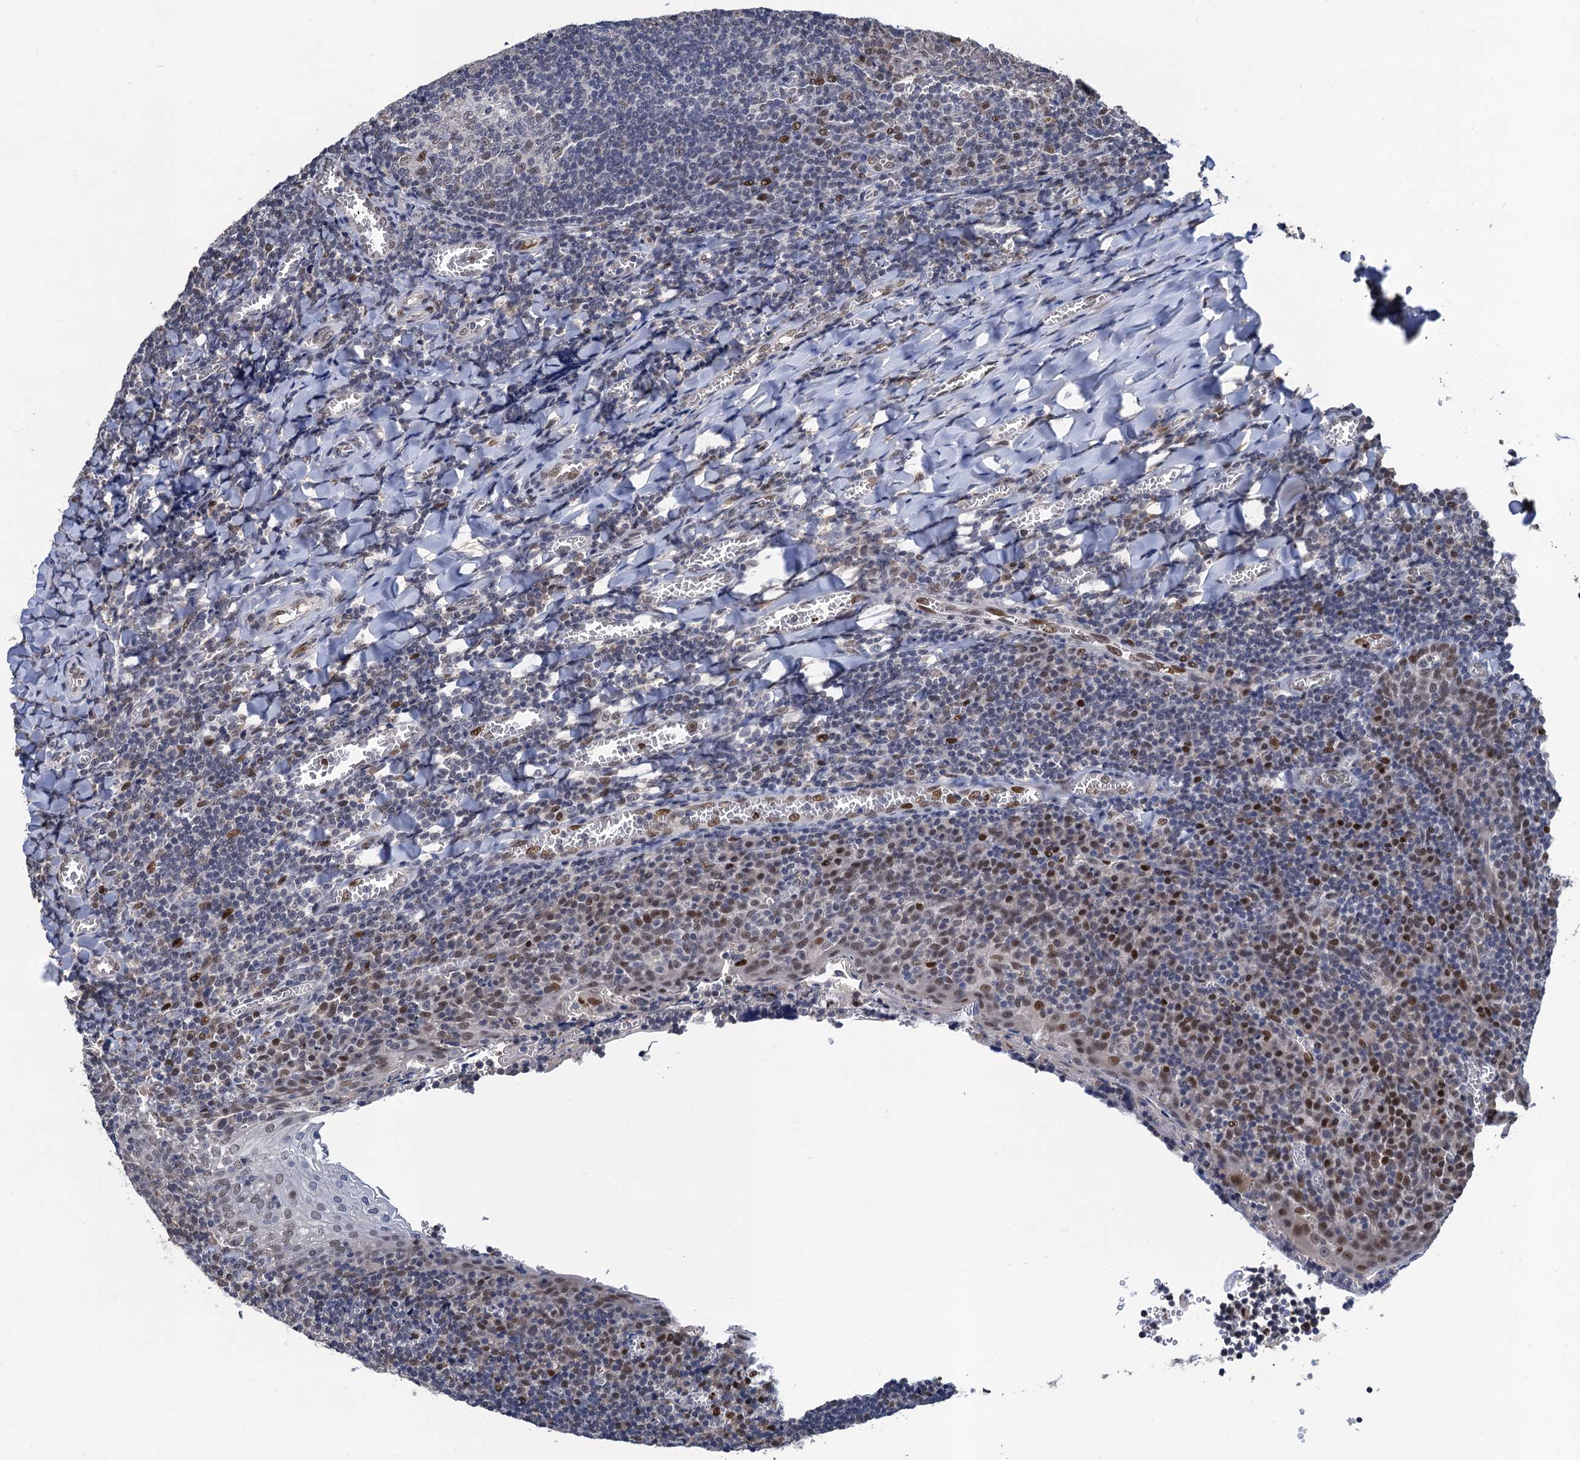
{"staining": {"intensity": "moderate", "quantity": "<25%", "location": "nuclear"}, "tissue": "tonsil", "cell_type": "Germinal center cells", "image_type": "normal", "snomed": [{"axis": "morphology", "description": "Normal tissue, NOS"}, {"axis": "topography", "description": "Tonsil"}], "caption": "Germinal center cells exhibit low levels of moderate nuclear expression in about <25% of cells in unremarkable tonsil.", "gene": "TSEN34", "patient": {"sex": "male", "age": 27}}